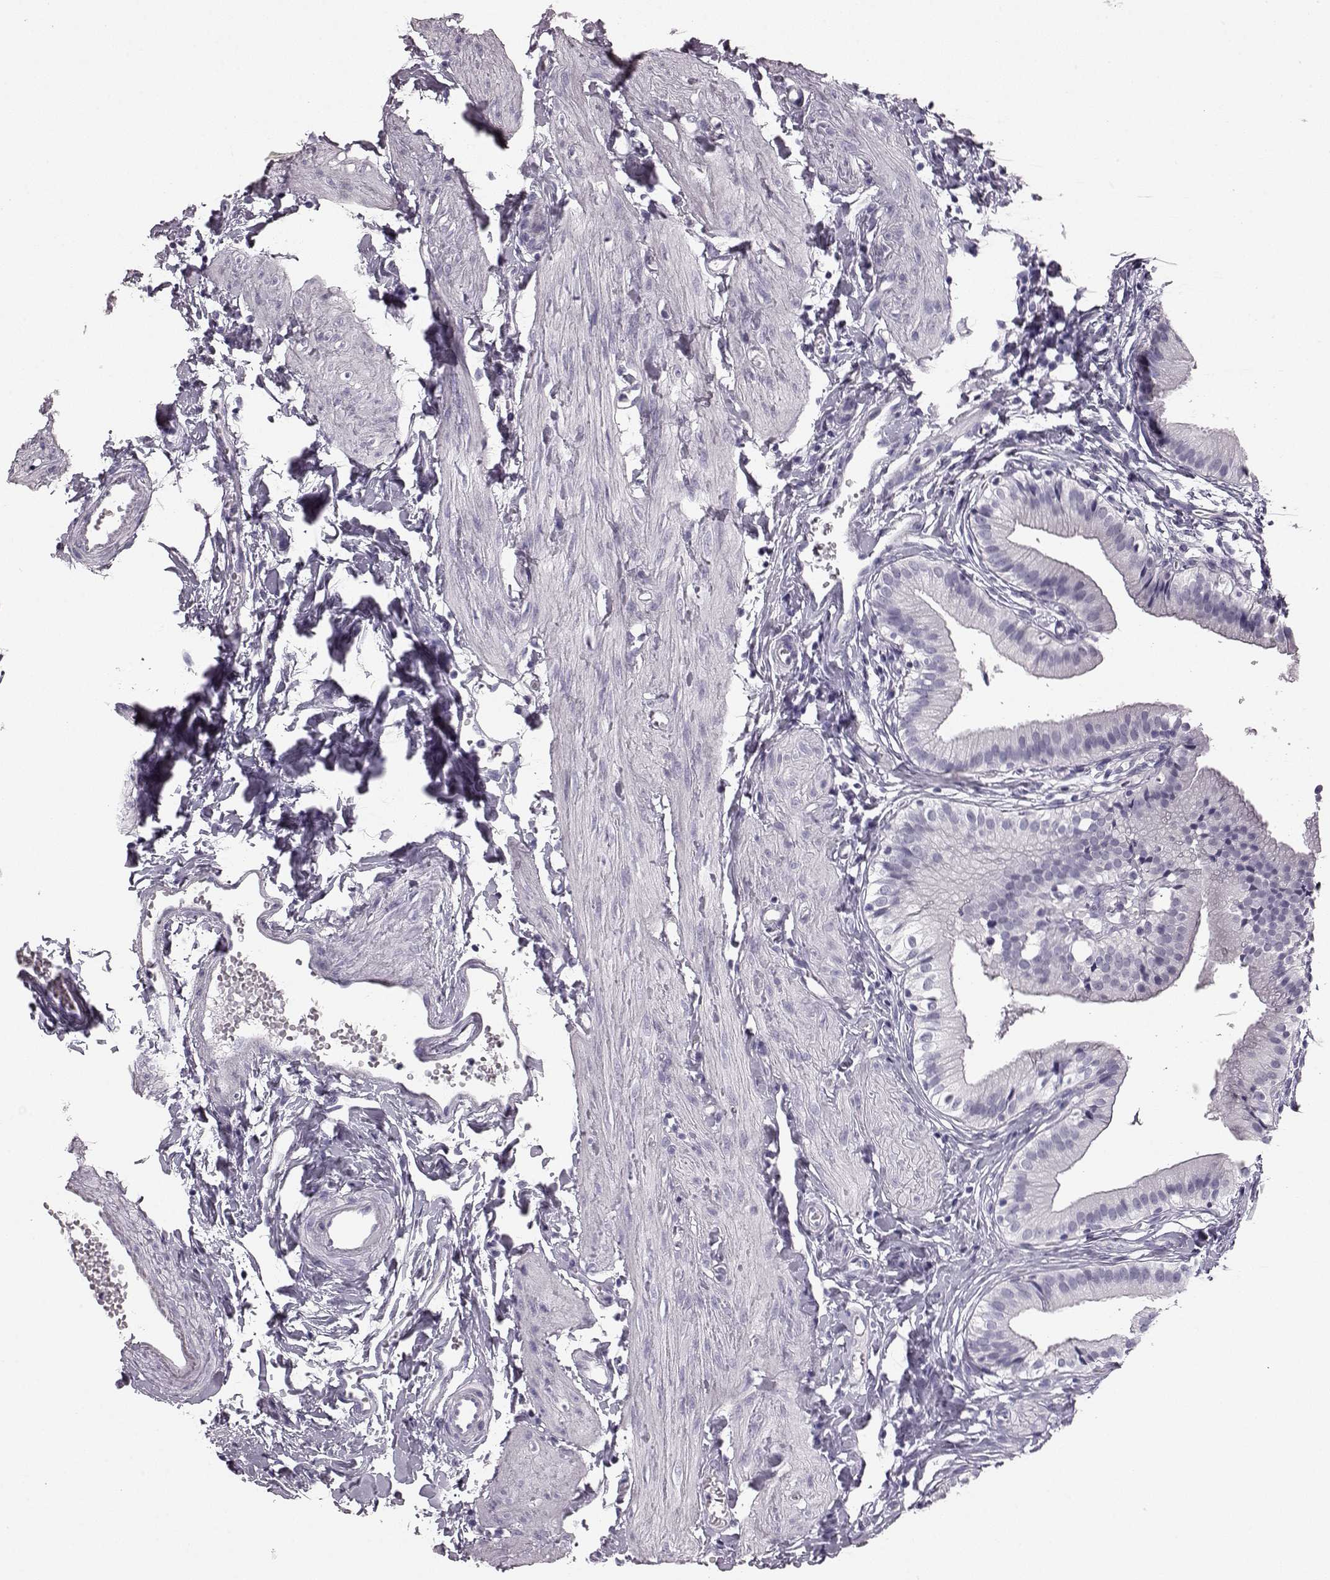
{"staining": {"intensity": "negative", "quantity": "none", "location": "none"}, "tissue": "gallbladder", "cell_type": "Glandular cells", "image_type": "normal", "snomed": [{"axis": "morphology", "description": "Normal tissue, NOS"}, {"axis": "topography", "description": "Gallbladder"}], "caption": "Immunohistochemical staining of normal gallbladder exhibits no significant expression in glandular cells.", "gene": "AIPL1", "patient": {"sex": "female", "age": 47}}